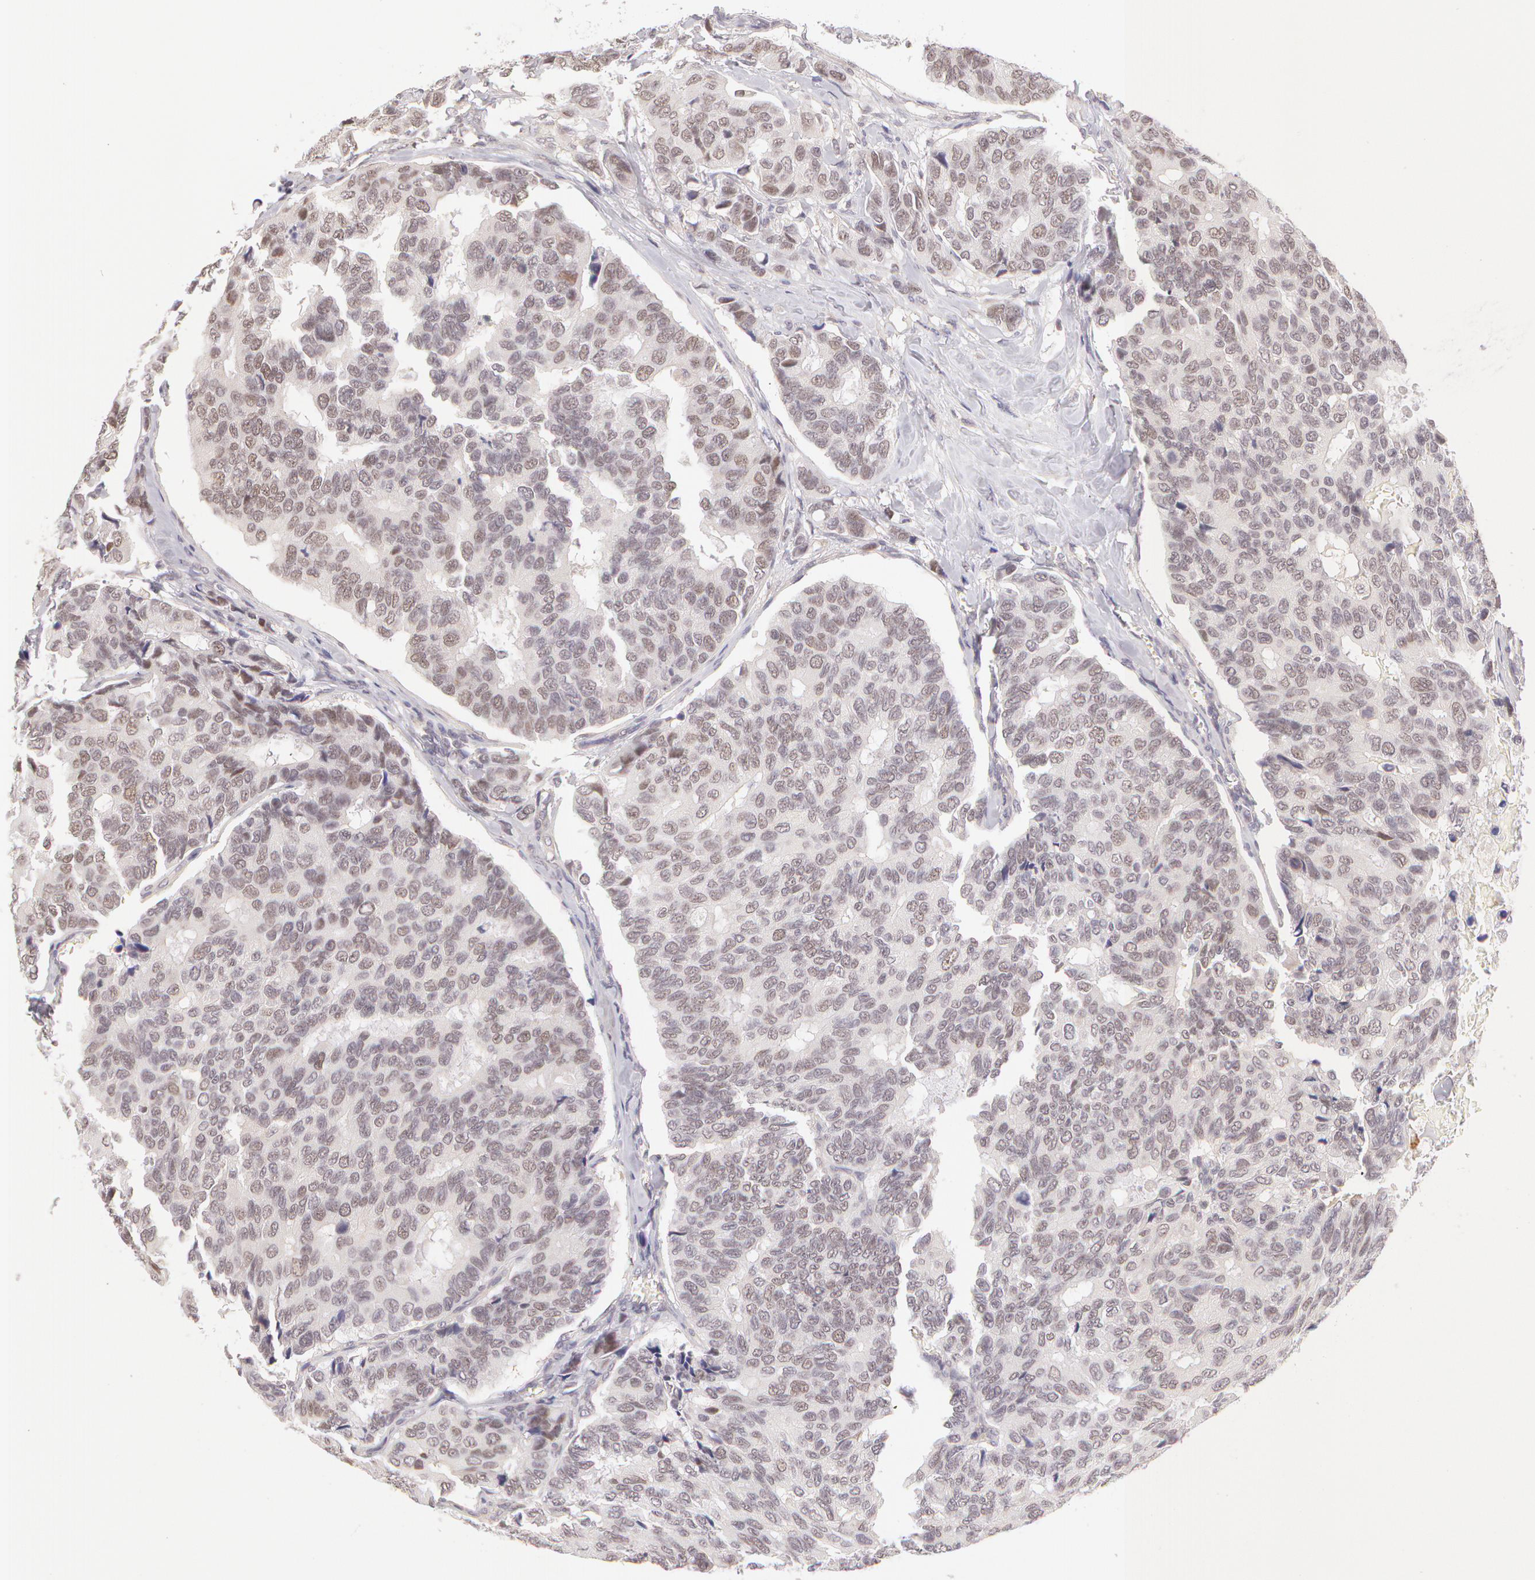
{"staining": {"intensity": "negative", "quantity": "none", "location": "none"}, "tissue": "breast cancer", "cell_type": "Tumor cells", "image_type": "cancer", "snomed": [{"axis": "morphology", "description": "Duct carcinoma"}, {"axis": "topography", "description": "Breast"}], "caption": "Protein analysis of breast cancer reveals no significant expression in tumor cells.", "gene": "ZNF597", "patient": {"sex": "female", "age": 69}}